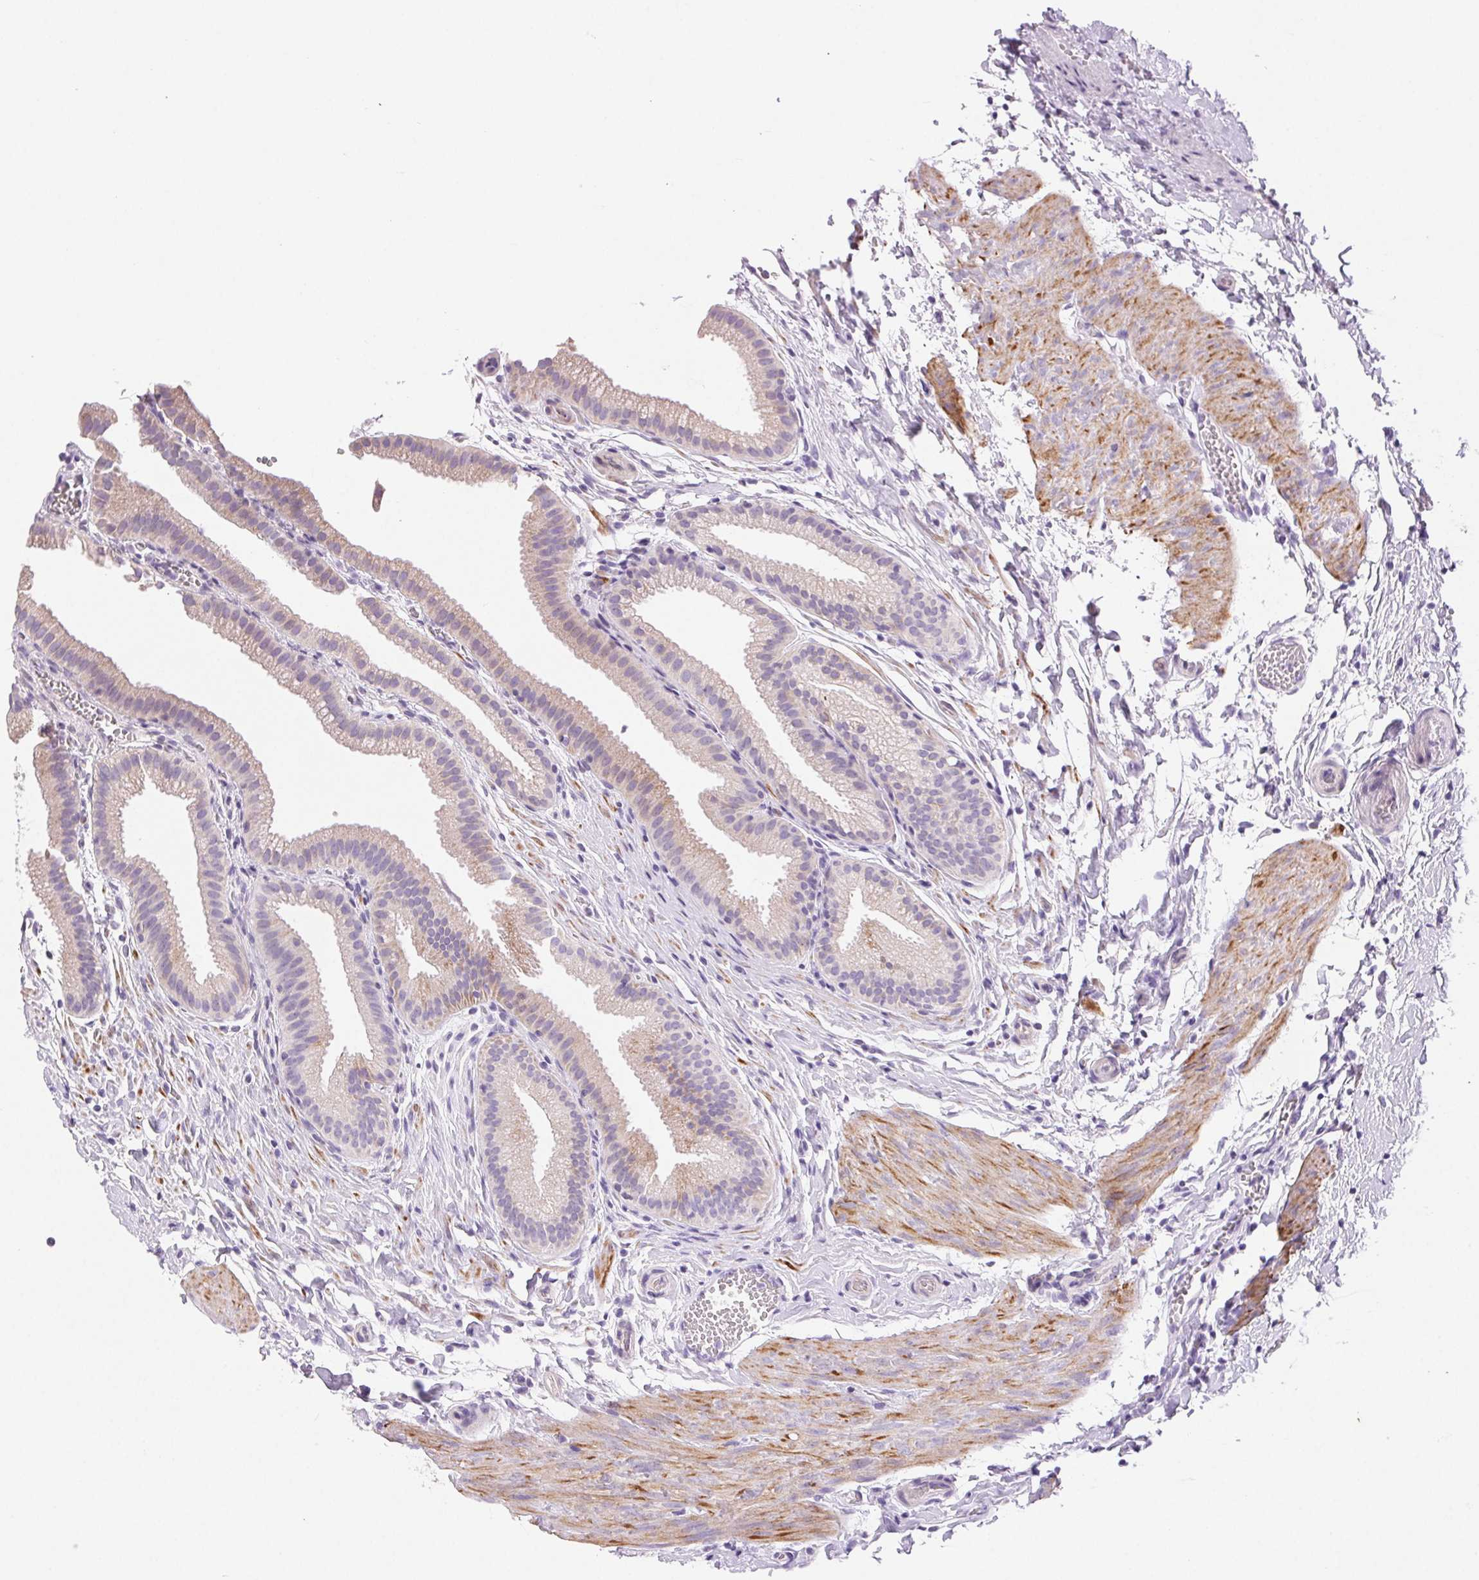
{"staining": {"intensity": "weak", "quantity": "25%-75%", "location": "cytoplasmic/membranous"}, "tissue": "gallbladder", "cell_type": "Glandular cells", "image_type": "normal", "snomed": [{"axis": "morphology", "description": "Normal tissue, NOS"}, {"axis": "topography", "description": "Gallbladder"}], "caption": "The image demonstrates staining of normal gallbladder, revealing weak cytoplasmic/membranous protein expression (brown color) within glandular cells. The staining was performed using DAB (3,3'-diaminobenzidine) to visualize the protein expression in brown, while the nuclei were stained in blue with hematoxylin (Magnification: 20x).", "gene": "ARHGAP11B", "patient": {"sex": "female", "age": 63}}